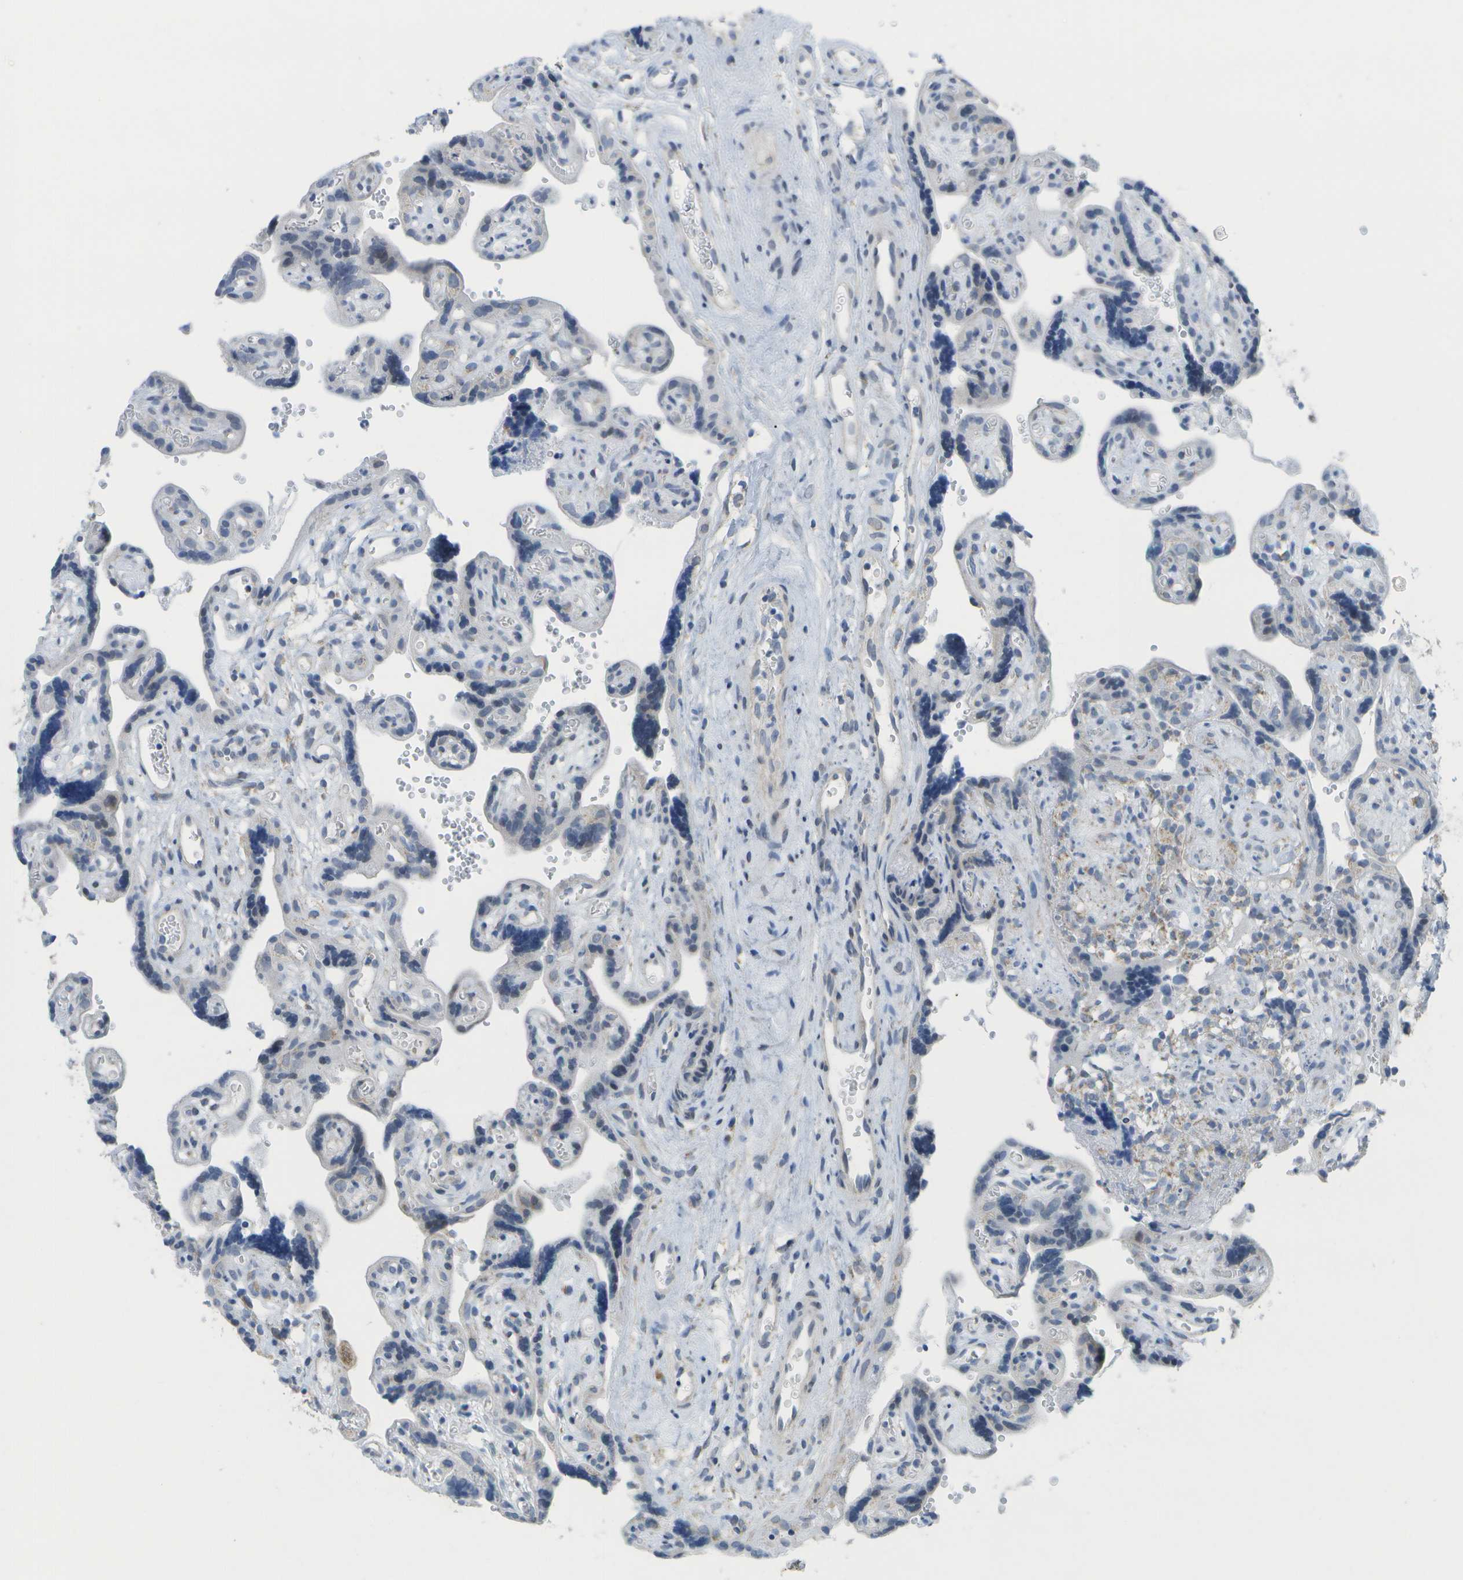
{"staining": {"intensity": "moderate", "quantity": "<25%", "location": "cytoplasmic/membranous"}, "tissue": "placenta", "cell_type": "Decidual cells", "image_type": "normal", "snomed": [{"axis": "morphology", "description": "Normal tissue, NOS"}, {"axis": "topography", "description": "Placenta"}], "caption": "Brown immunohistochemical staining in normal placenta exhibits moderate cytoplasmic/membranous staining in approximately <25% of decidual cells.", "gene": "TMEM223", "patient": {"sex": "female", "age": 30}}